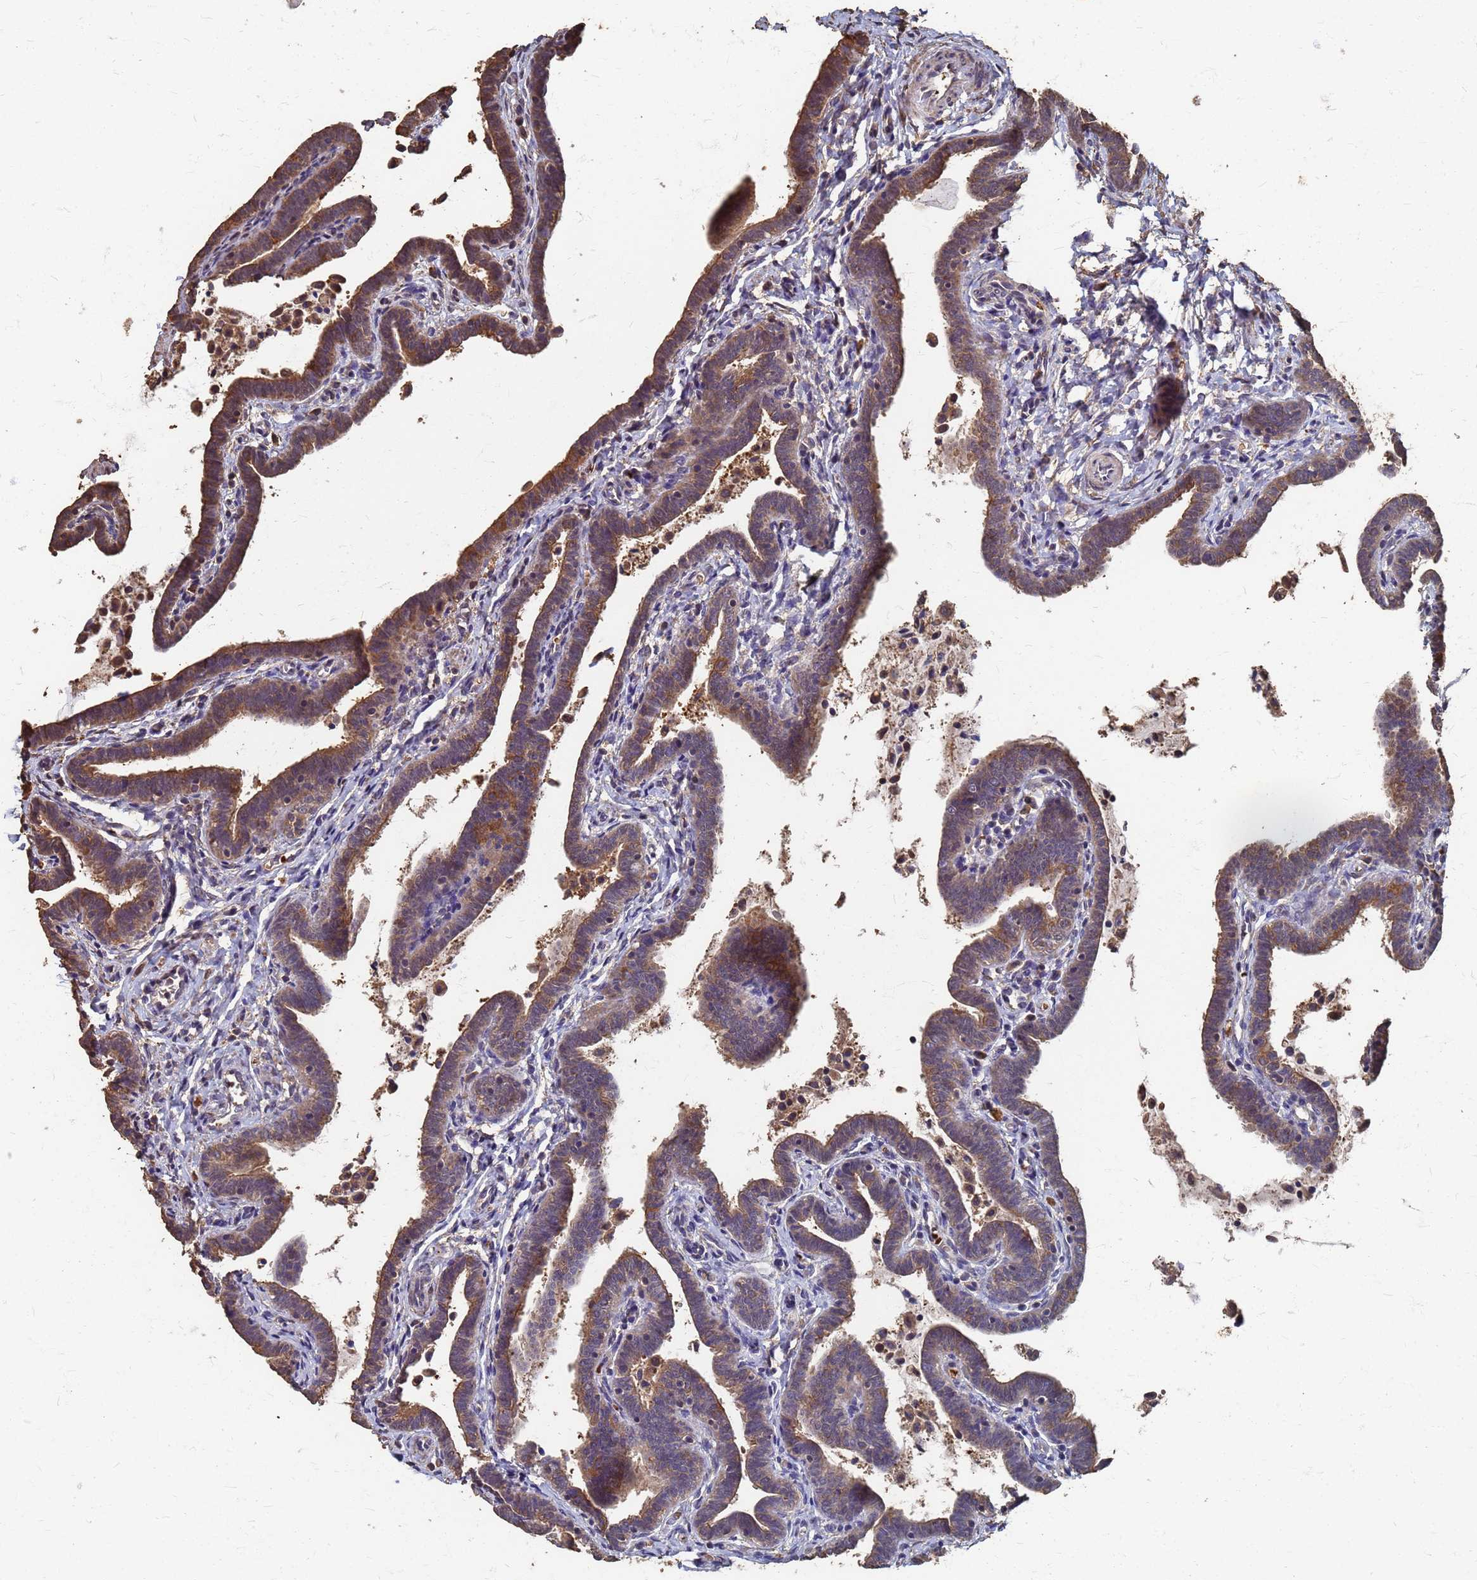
{"staining": {"intensity": "moderate", "quantity": ">75%", "location": "cytoplasmic/membranous"}, "tissue": "fallopian tube", "cell_type": "Glandular cells", "image_type": "normal", "snomed": [{"axis": "morphology", "description": "Normal tissue, NOS"}, {"axis": "topography", "description": "Fallopian tube"}], "caption": "Fallopian tube stained with immunohistochemistry (IHC) demonstrates moderate cytoplasmic/membranous positivity in approximately >75% of glandular cells. Immunohistochemistry (ihc) stains the protein in brown and the nuclei are stained blue.", "gene": "DPH5", "patient": {"sex": "female", "age": 36}}